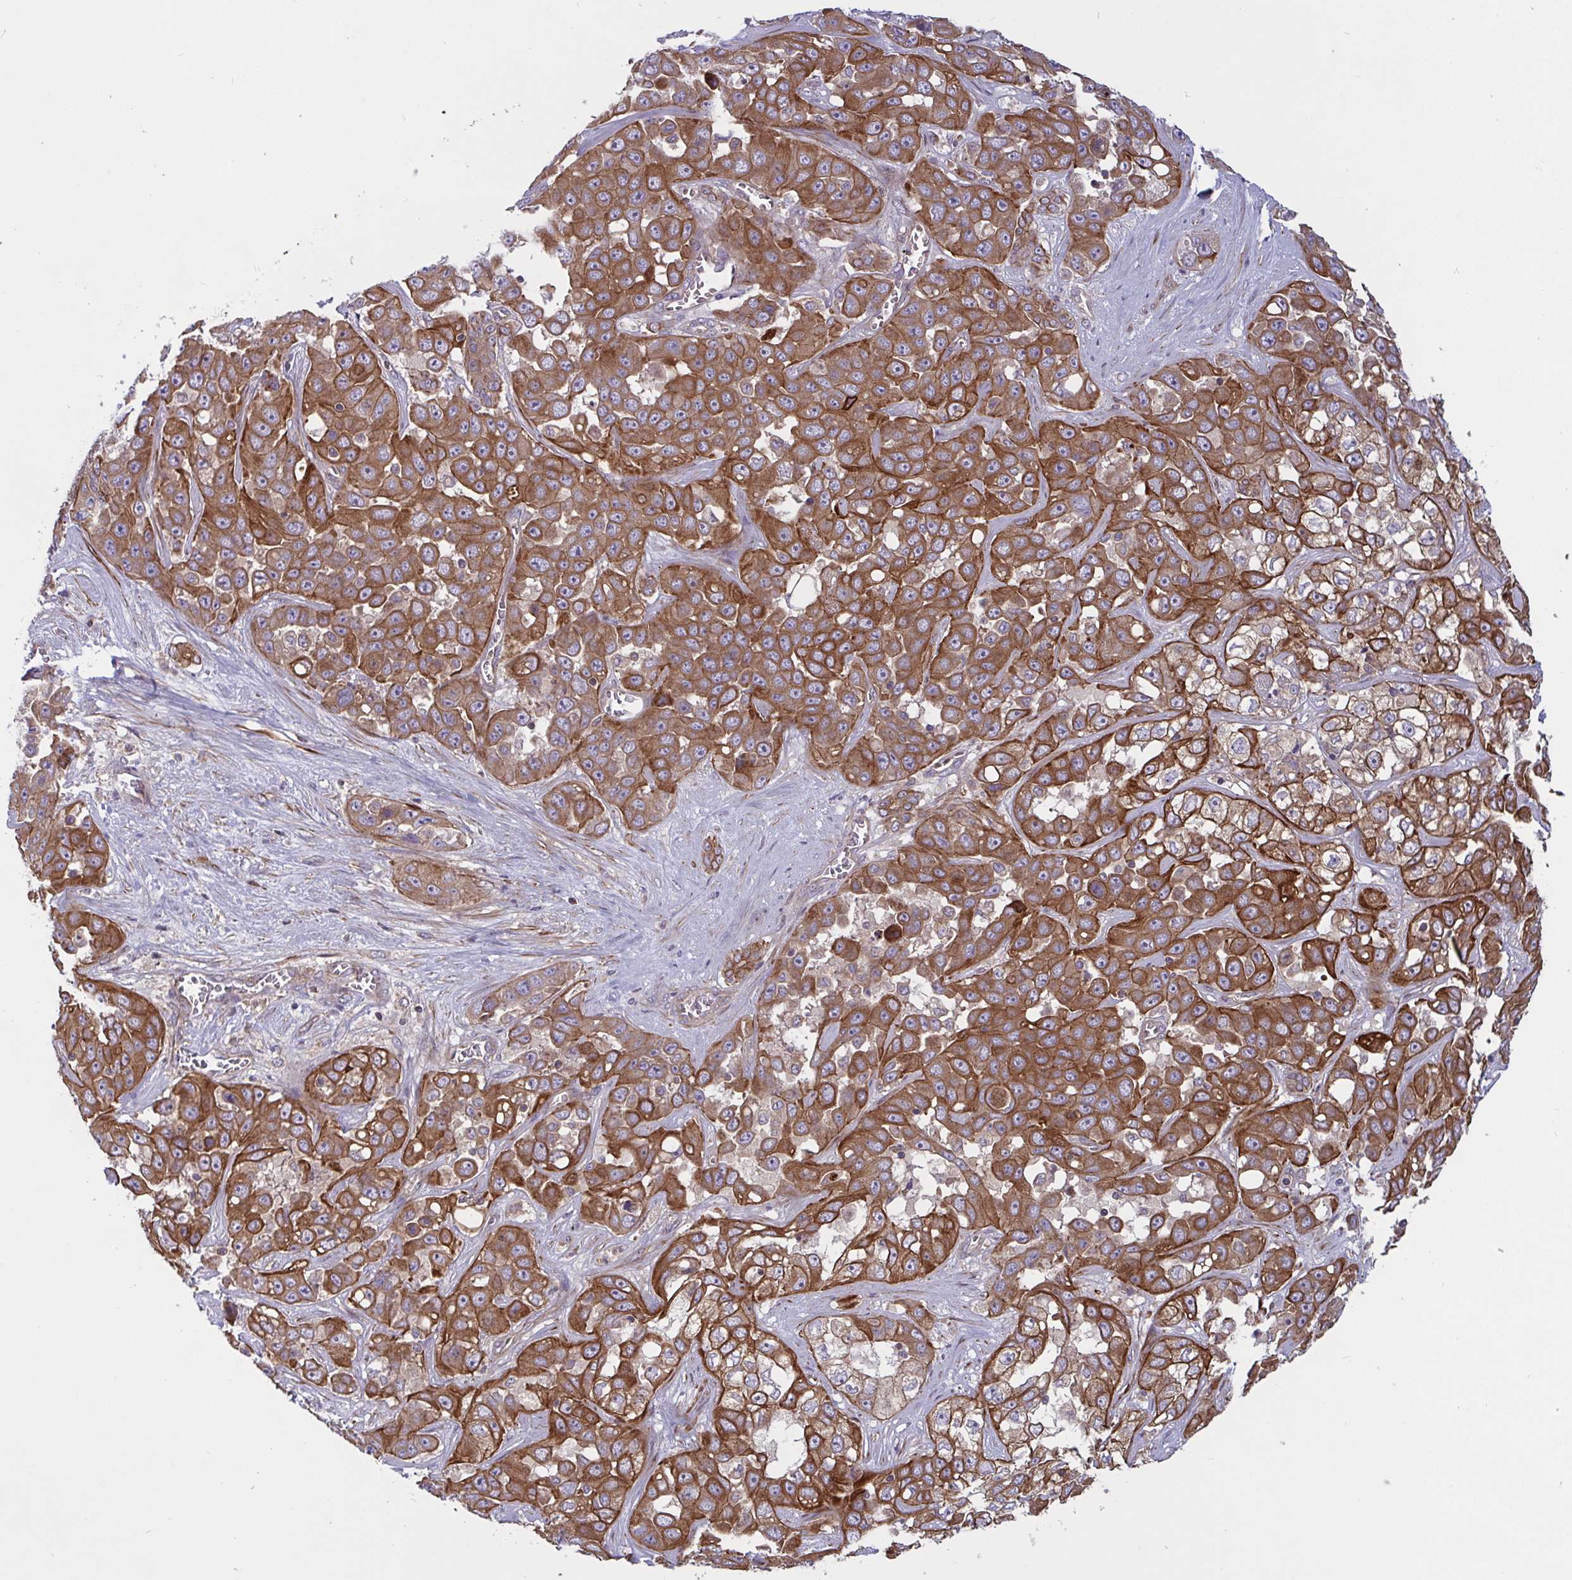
{"staining": {"intensity": "strong", "quantity": ">75%", "location": "cytoplasmic/membranous"}, "tissue": "liver cancer", "cell_type": "Tumor cells", "image_type": "cancer", "snomed": [{"axis": "morphology", "description": "Cholangiocarcinoma"}, {"axis": "topography", "description": "Liver"}], "caption": "The micrograph displays immunohistochemical staining of liver cancer (cholangiocarcinoma). There is strong cytoplasmic/membranous expression is seen in about >75% of tumor cells. The staining was performed using DAB (3,3'-diaminobenzidine) to visualize the protein expression in brown, while the nuclei were stained in blue with hematoxylin (Magnification: 20x).", "gene": "TANK", "patient": {"sex": "female", "age": 52}}